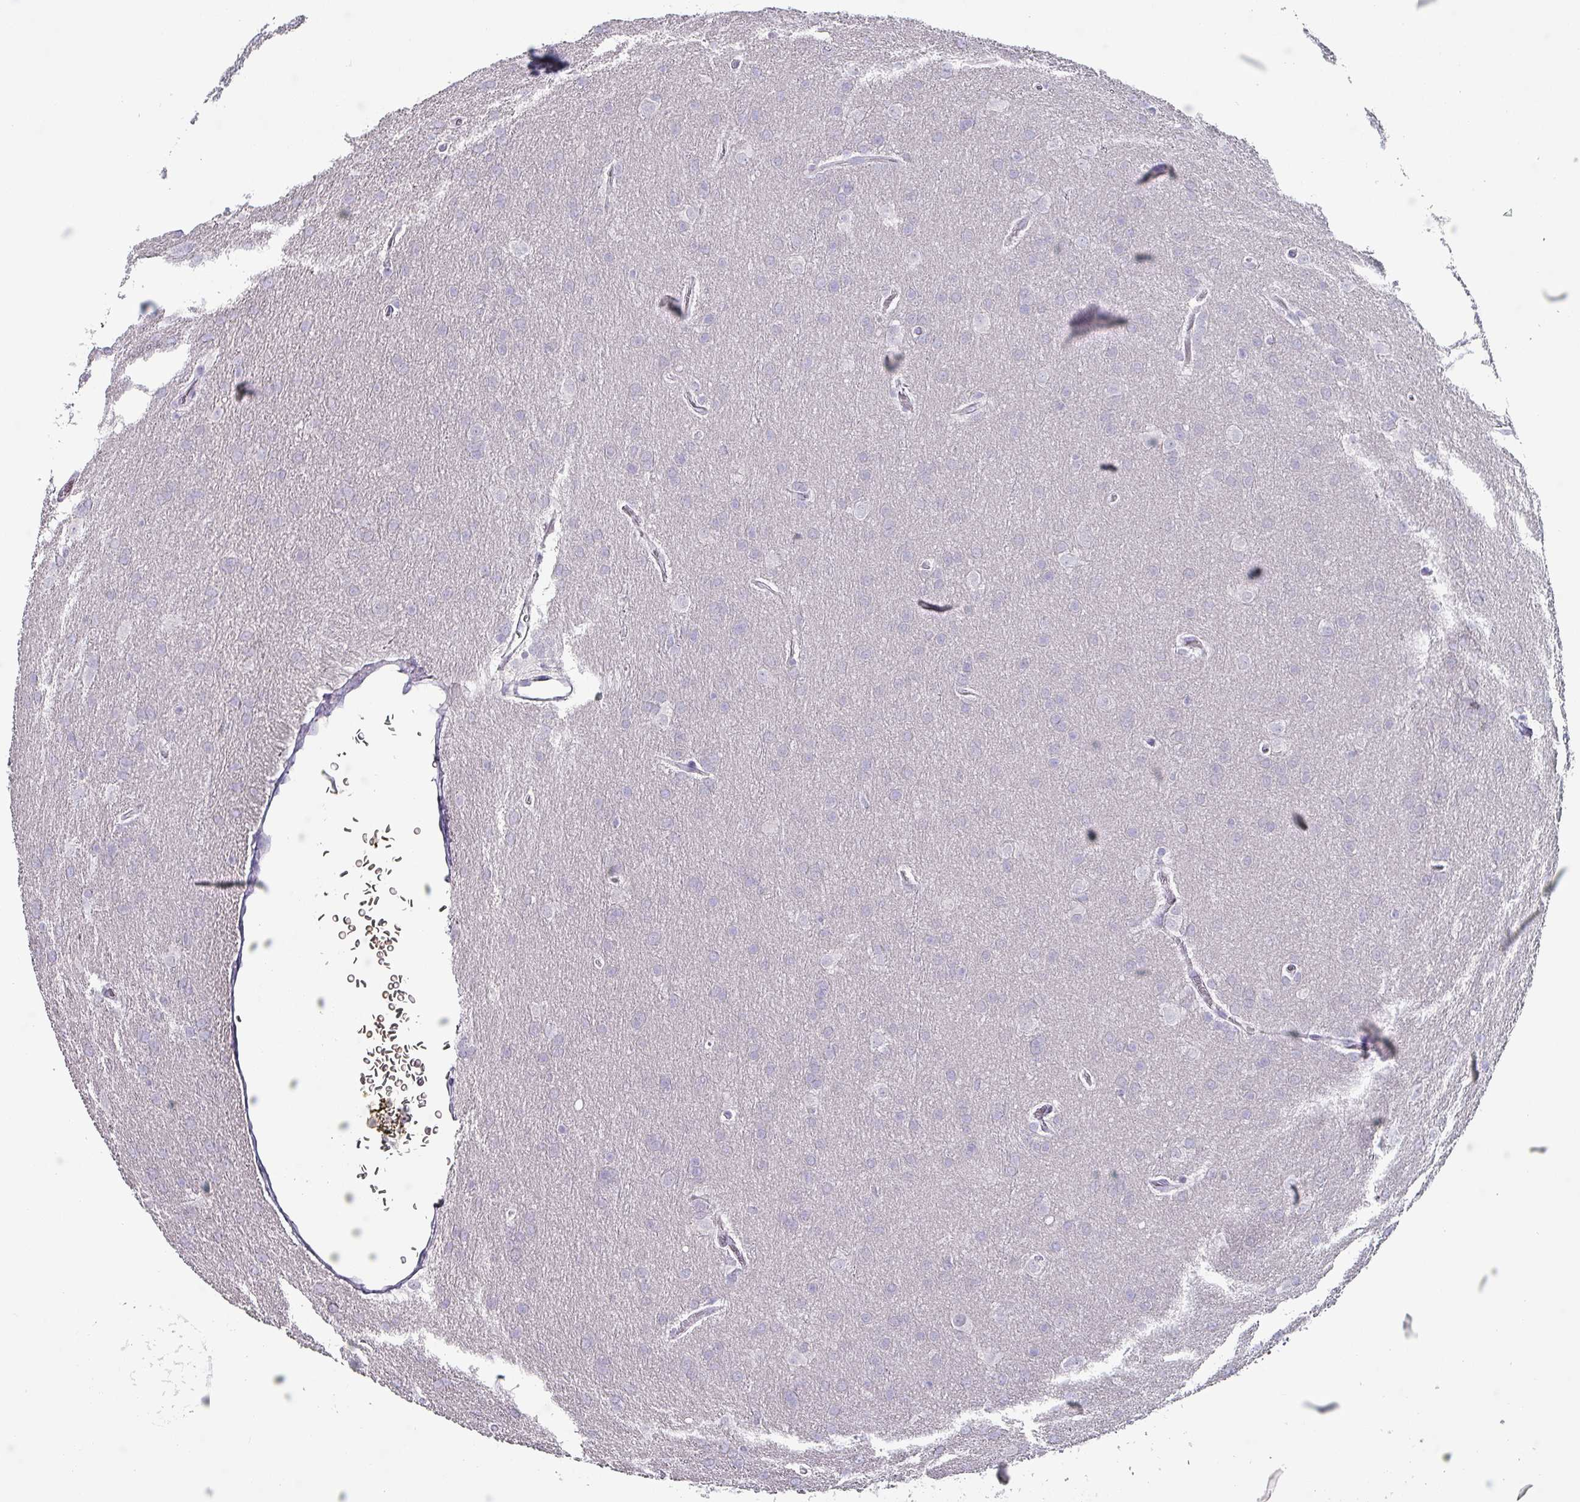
{"staining": {"intensity": "negative", "quantity": "none", "location": "none"}, "tissue": "glioma", "cell_type": "Tumor cells", "image_type": "cancer", "snomed": [{"axis": "morphology", "description": "Glioma, malignant, Low grade"}, {"axis": "topography", "description": "Brain"}], "caption": "Immunohistochemical staining of human malignant glioma (low-grade) displays no significant positivity in tumor cells.", "gene": "INS-IGF2", "patient": {"sex": "female", "age": 32}}